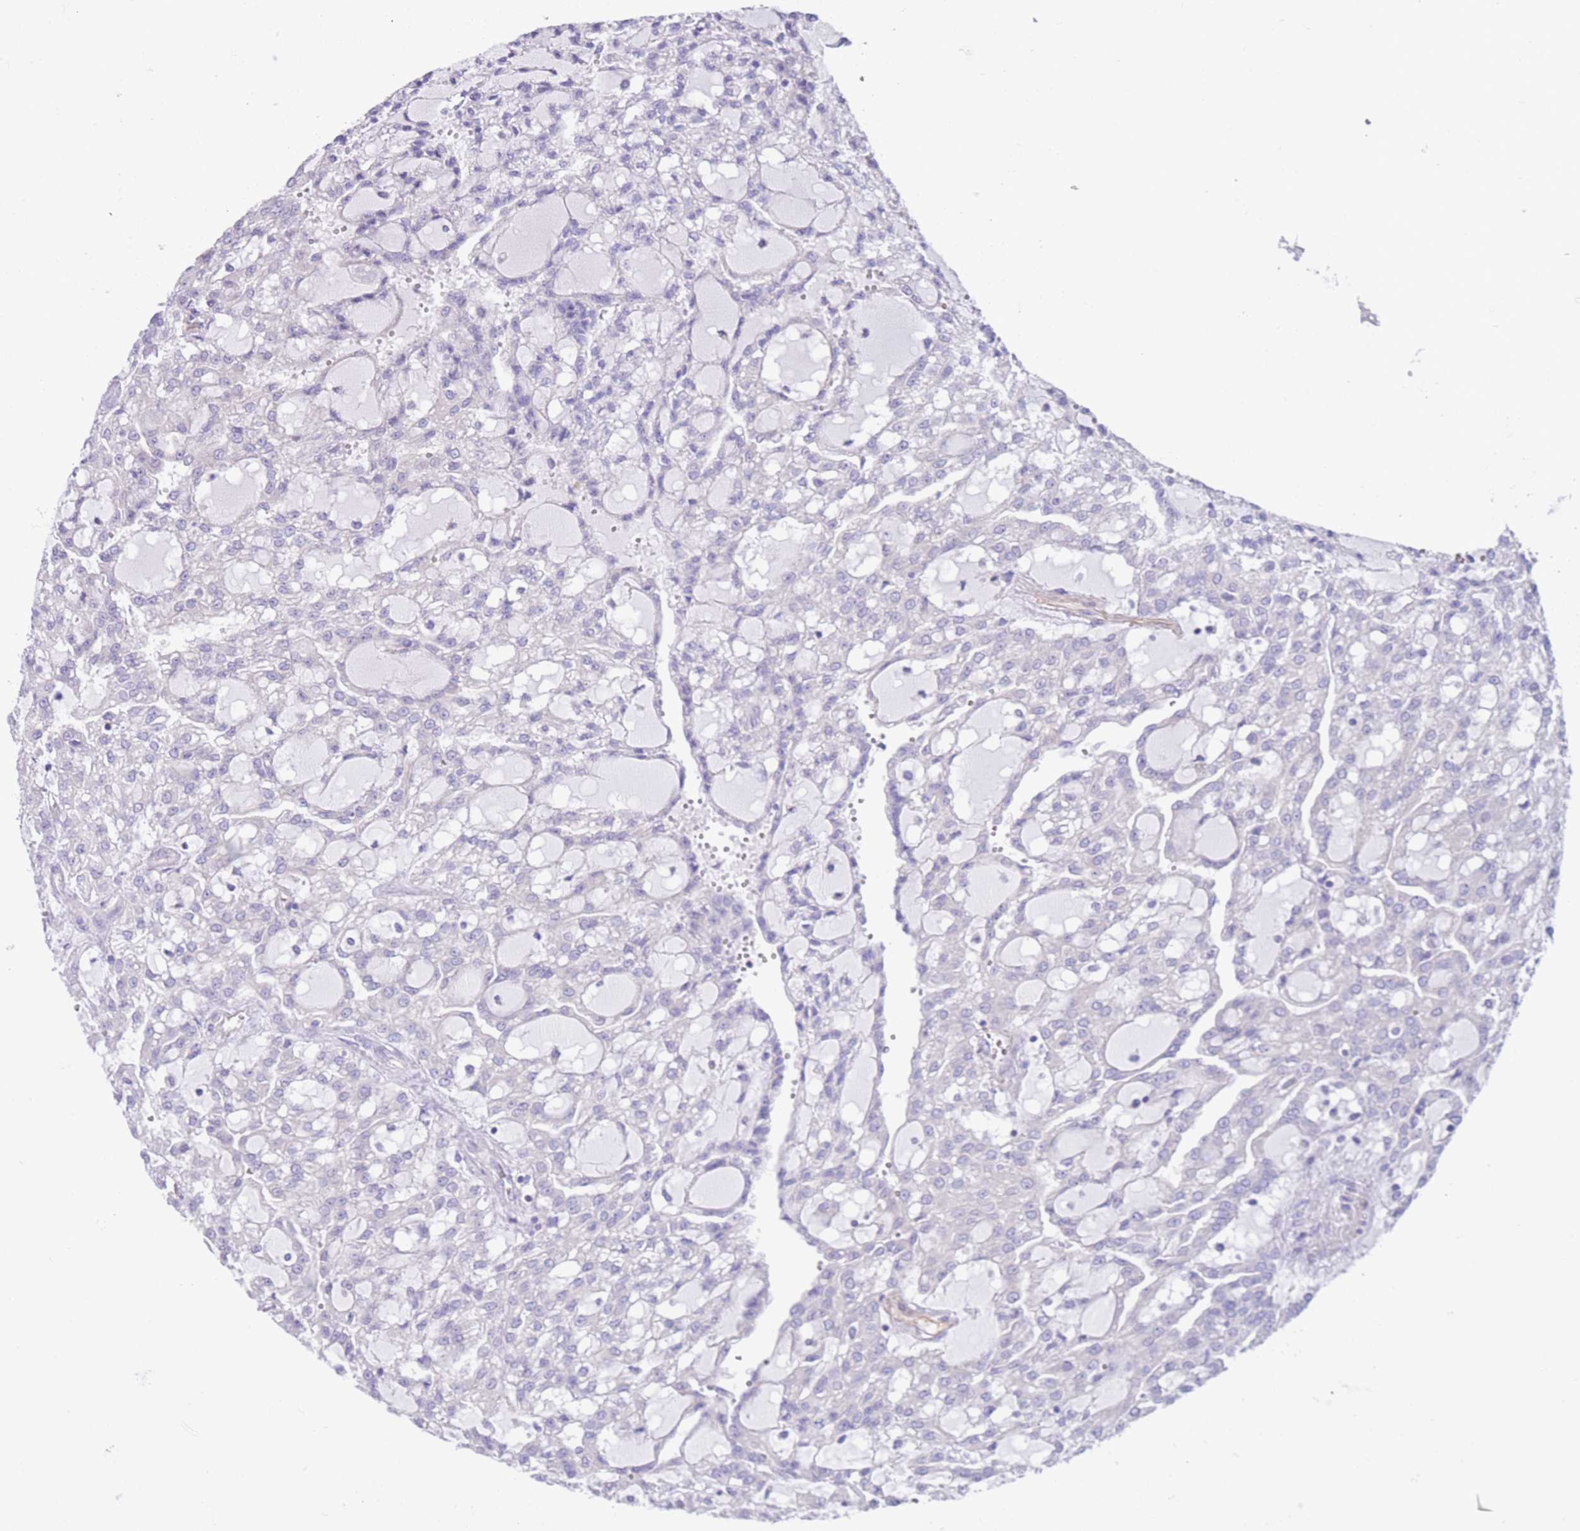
{"staining": {"intensity": "negative", "quantity": "none", "location": "none"}, "tissue": "renal cancer", "cell_type": "Tumor cells", "image_type": "cancer", "snomed": [{"axis": "morphology", "description": "Adenocarcinoma, NOS"}, {"axis": "topography", "description": "Kidney"}], "caption": "Tumor cells are negative for protein expression in human renal cancer.", "gene": "LDB3", "patient": {"sex": "male", "age": 63}}